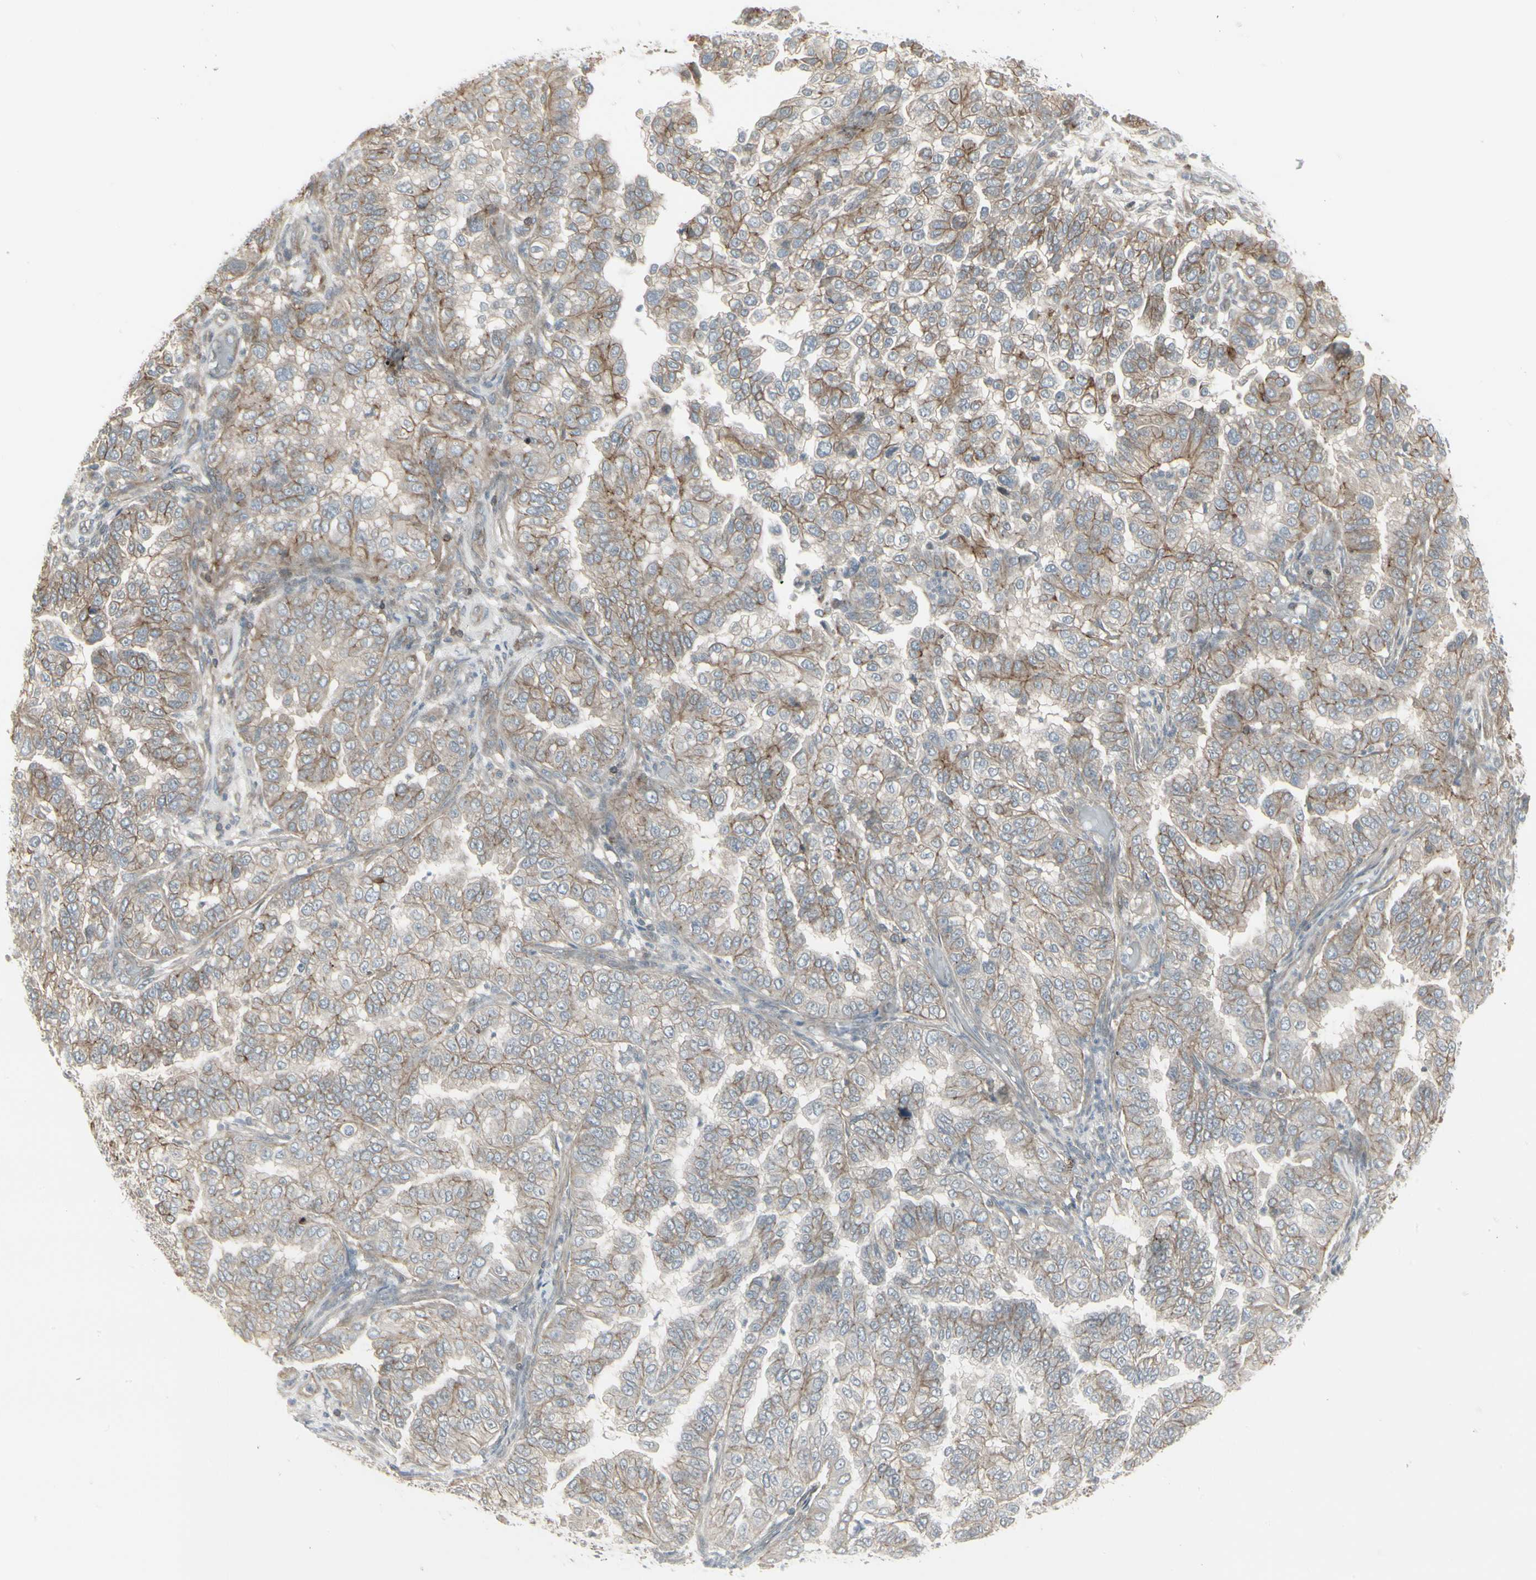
{"staining": {"intensity": "moderate", "quantity": ">75%", "location": "cytoplasmic/membranous"}, "tissue": "endometrial cancer", "cell_type": "Tumor cells", "image_type": "cancer", "snomed": [{"axis": "morphology", "description": "Adenocarcinoma, NOS"}, {"axis": "topography", "description": "Endometrium"}], "caption": "About >75% of tumor cells in endometrial cancer (adenocarcinoma) exhibit moderate cytoplasmic/membranous protein staining as visualized by brown immunohistochemical staining.", "gene": "EPS15", "patient": {"sex": "female", "age": 85}}